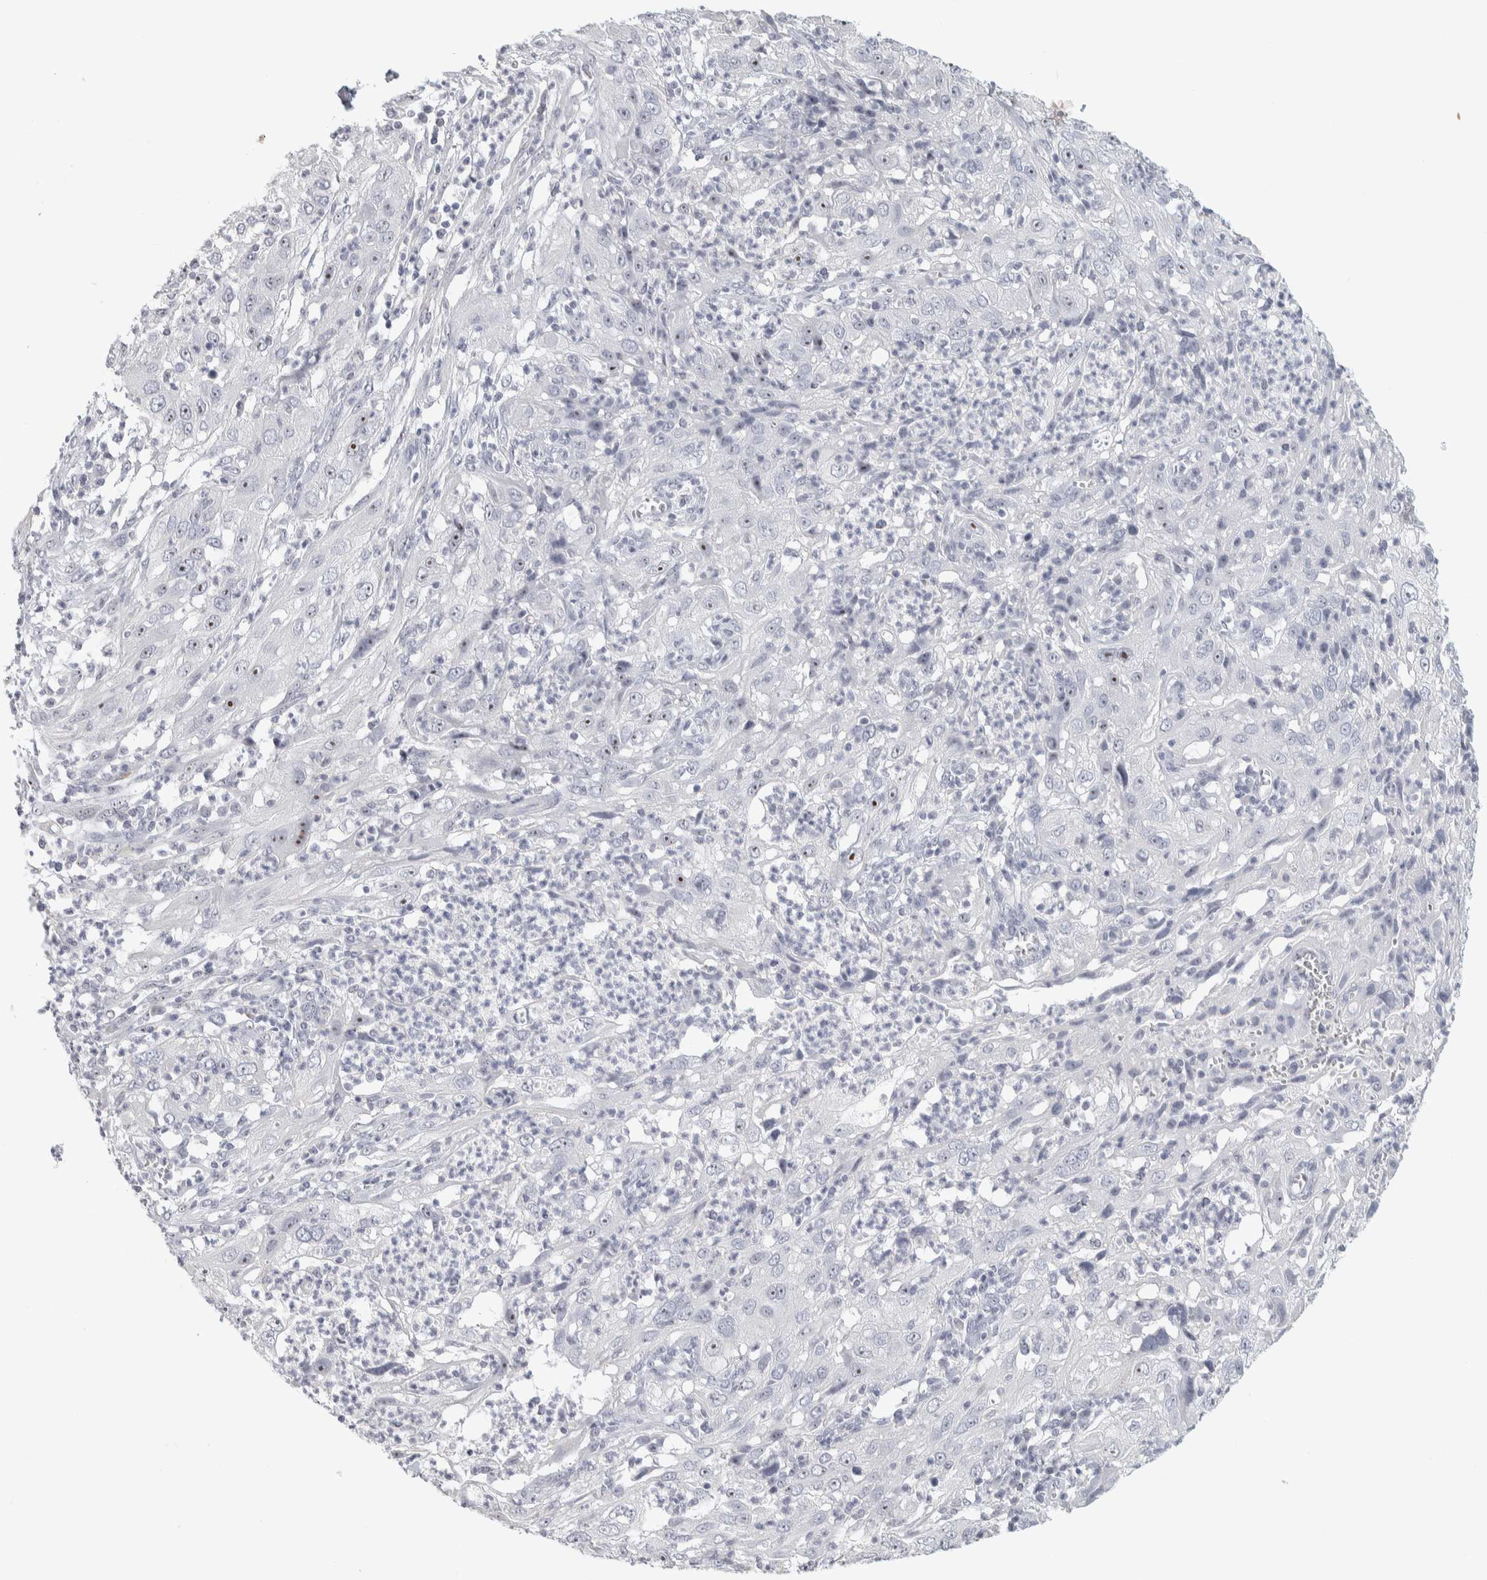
{"staining": {"intensity": "moderate", "quantity": ">75%", "location": "nuclear"}, "tissue": "cervical cancer", "cell_type": "Tumor cells", "image_type": "cancer", "snomed": [{"axis": "morphology", "description": "Squamous cell carcinoma, NOS"}, {"axis": "topography", "description": "Cervix"}], "caption": "Squamous cell carcinoma (cervical) stained with a brown dye exhibits moderate nuclear positive staining in approximately >75% of tumor cells.", "gene": "DCXR", "patient": {"sex": "female", "age": 32}}